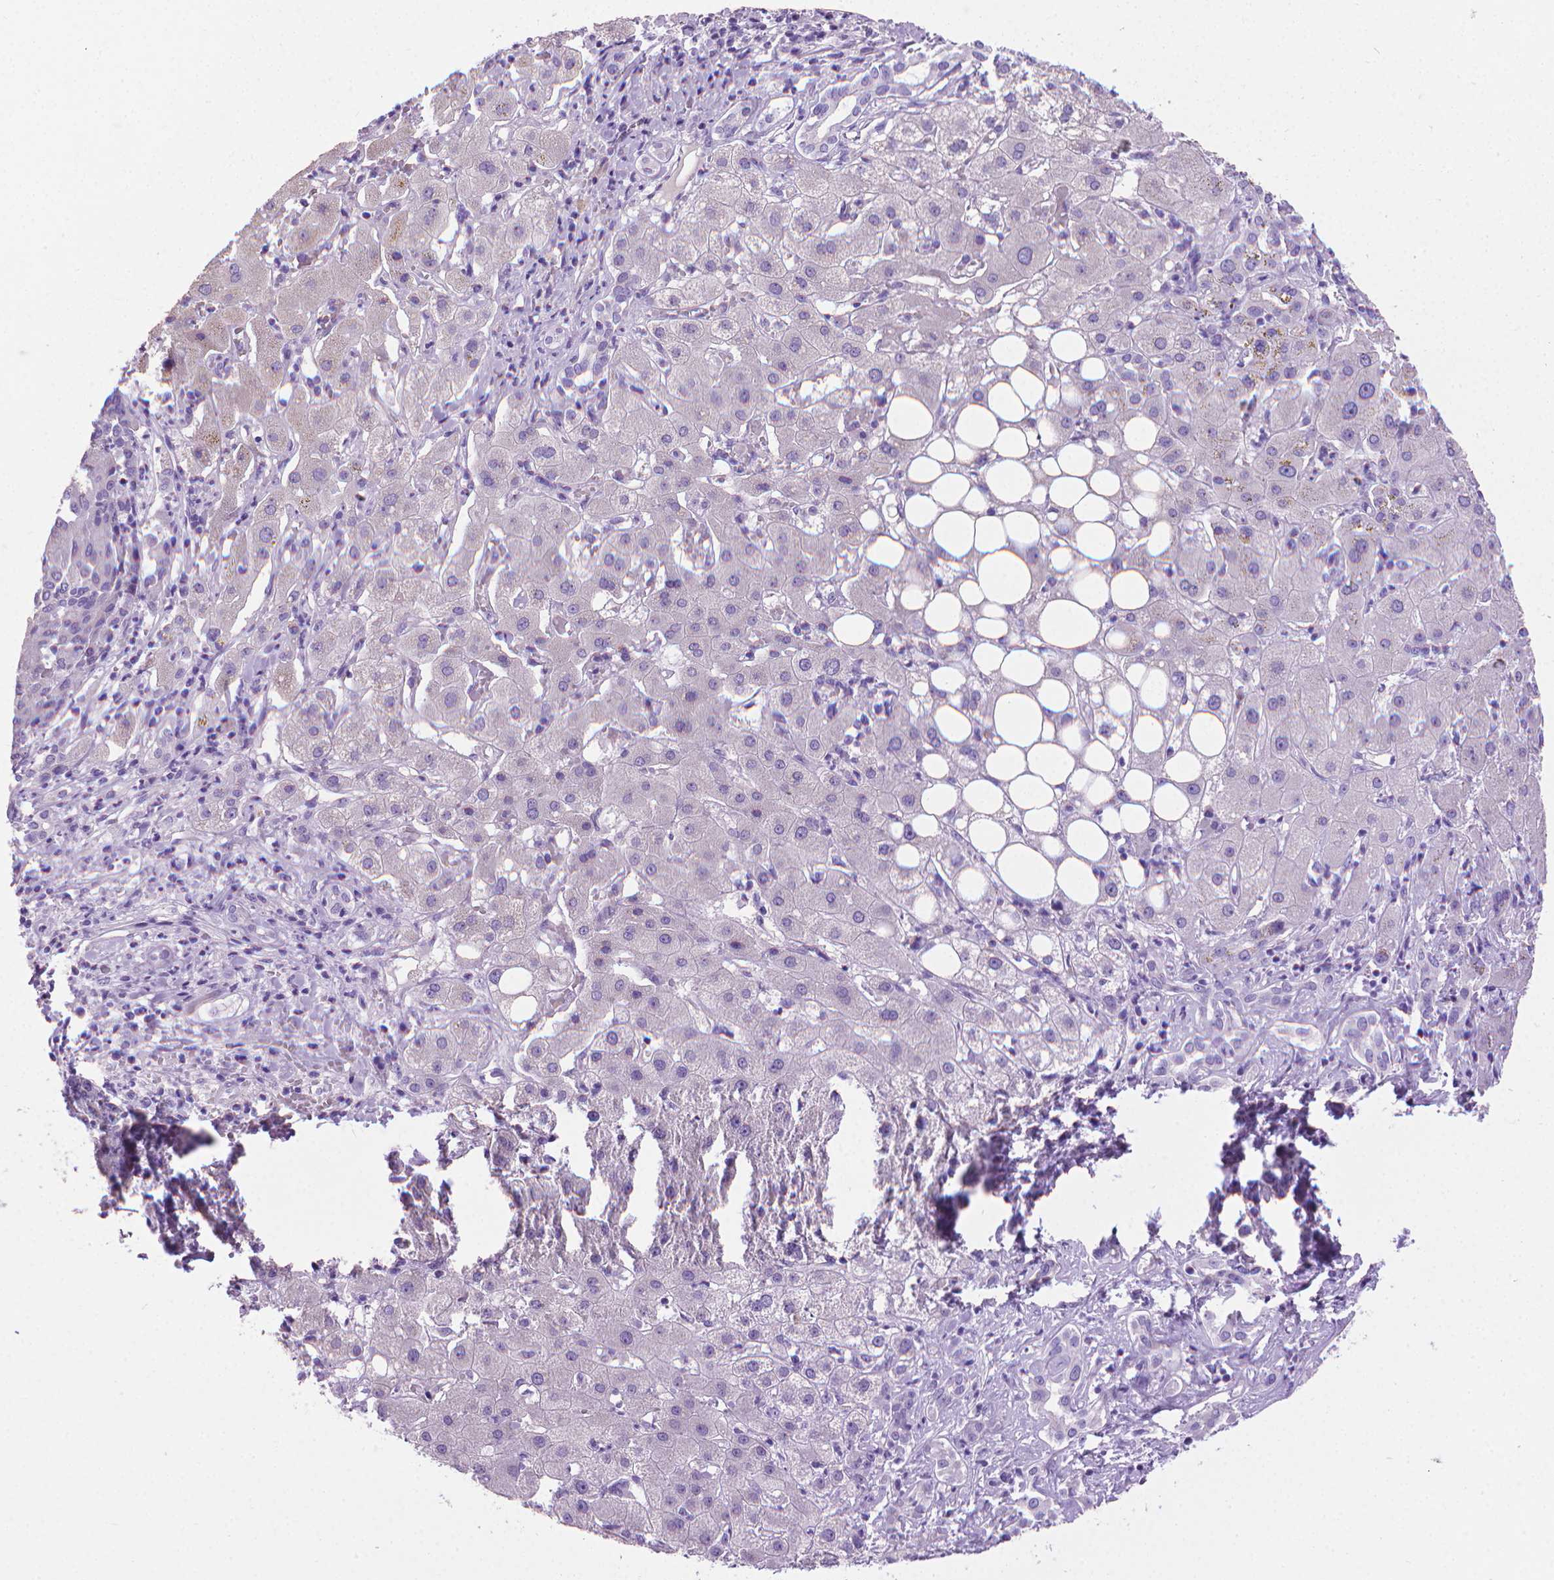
{"staining": {"intensity": "negative", "quantity": "none", "location": "none"}, "tissue": "liver cancer", "cell_type": "Tumor cells", "image_type": "cancer", "snomed": [{"axis": "morphology", "description": "Carcinoma, Hepatocellular, NOS"}, {"axis": "topography", "description": "Liver"}], "caption": "Protein analysis of liver cancer (hepatocellular carcinoma) exhibits no significant staining in tumor cells. (Immunohistochemistry, brightfield microscopy, high magnification).", "gene": "PNMA2", "patient": {"sex": "male", "age": 65}}